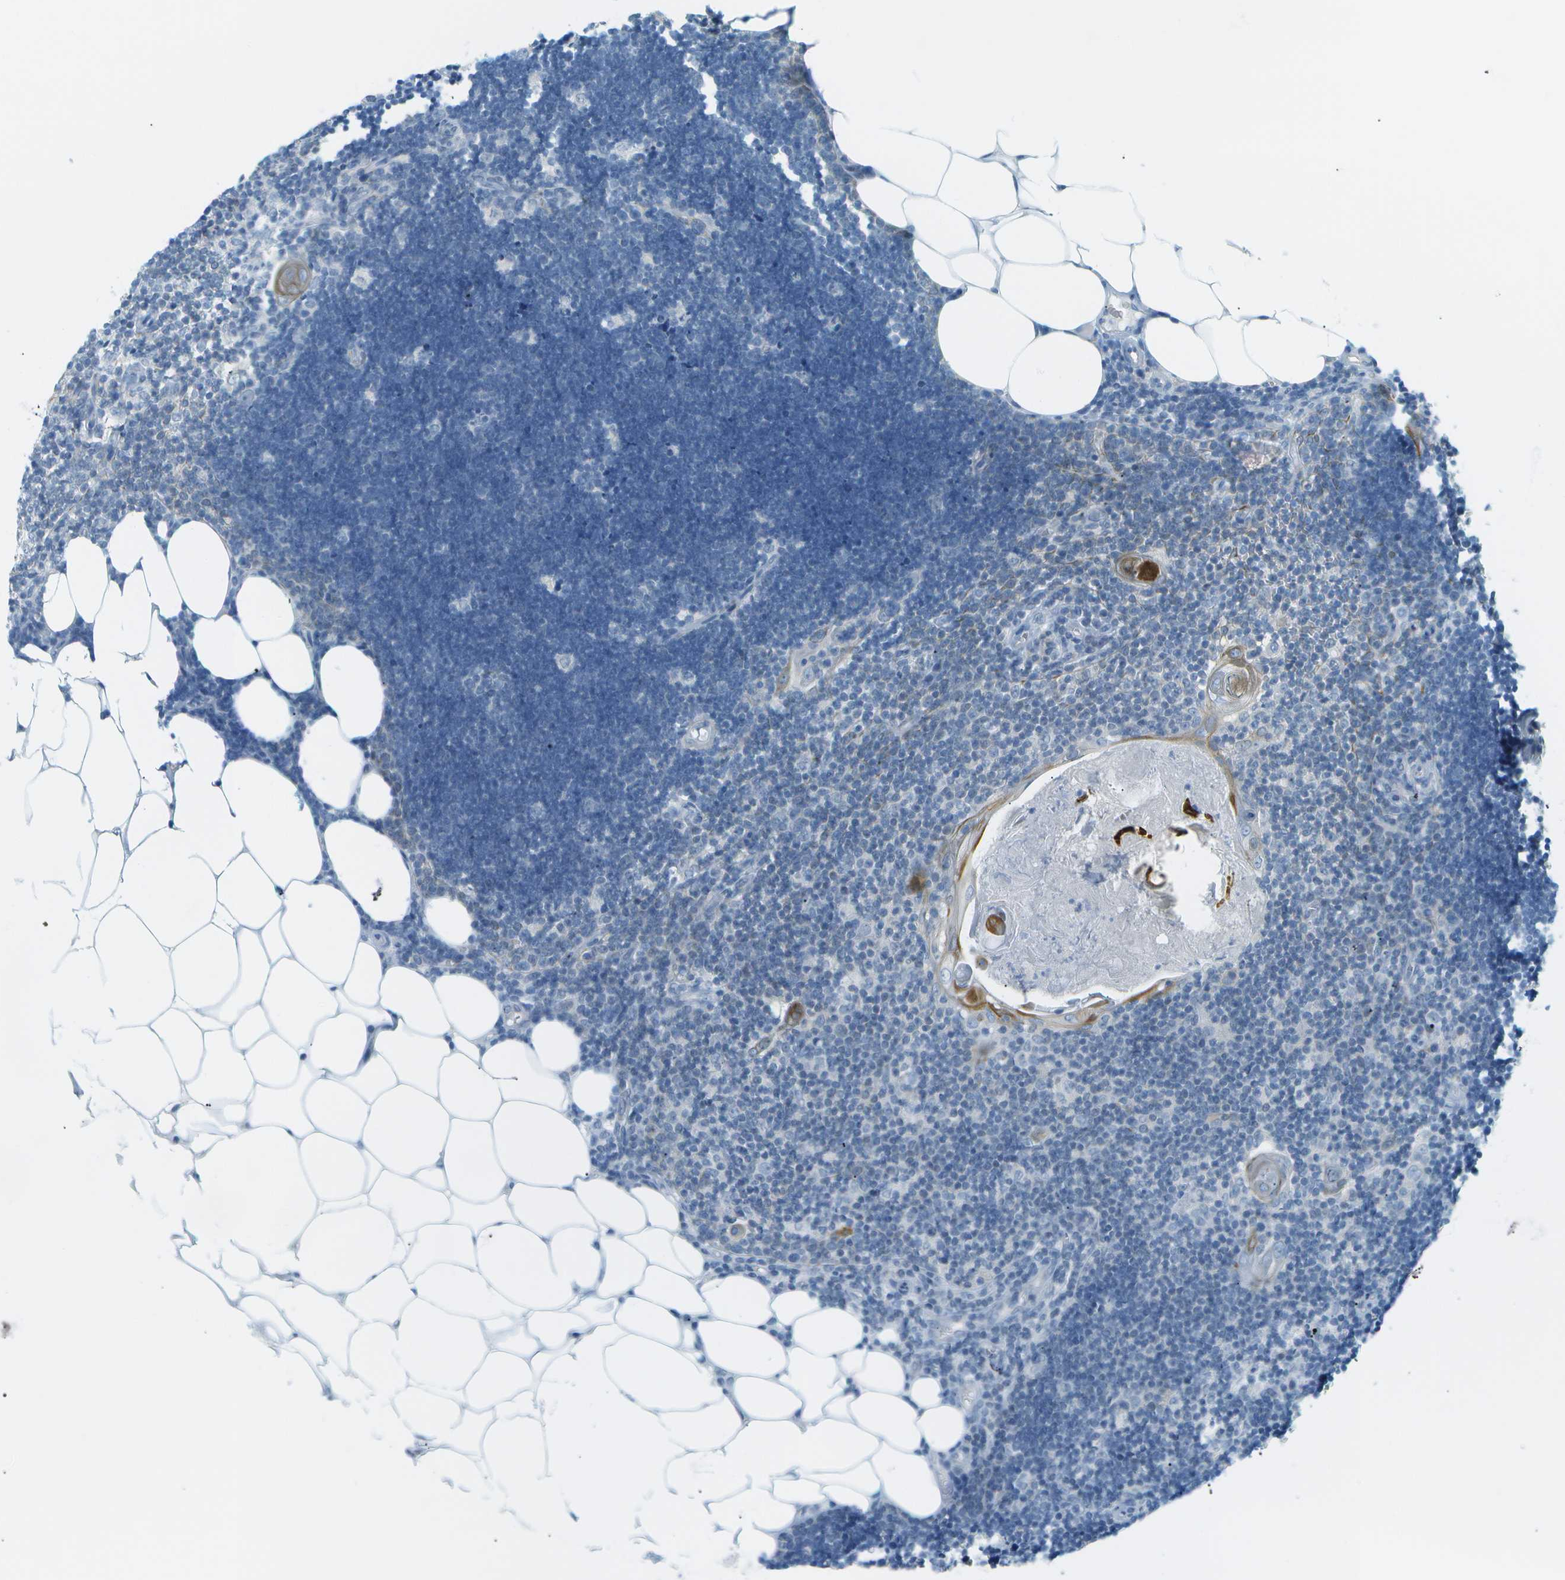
{"staining": {"intensity": "negative", "quantity": "none", "location": "none"}, "tissue": "lymph node", "cell_type": "Germinal center cells", "image_type": "normal", "snomed": [{"axis": "morphology", "description": "Normal tissue, NOS"}, {"axis": "topography", "description": "Lymph node"}], "caption": "This is an IHC micrograph of unremarkable lymph node. There is no positivity in germinal center cells.", "gene": "SMYD5", "patient": {"sex": "male", "age": 33}}